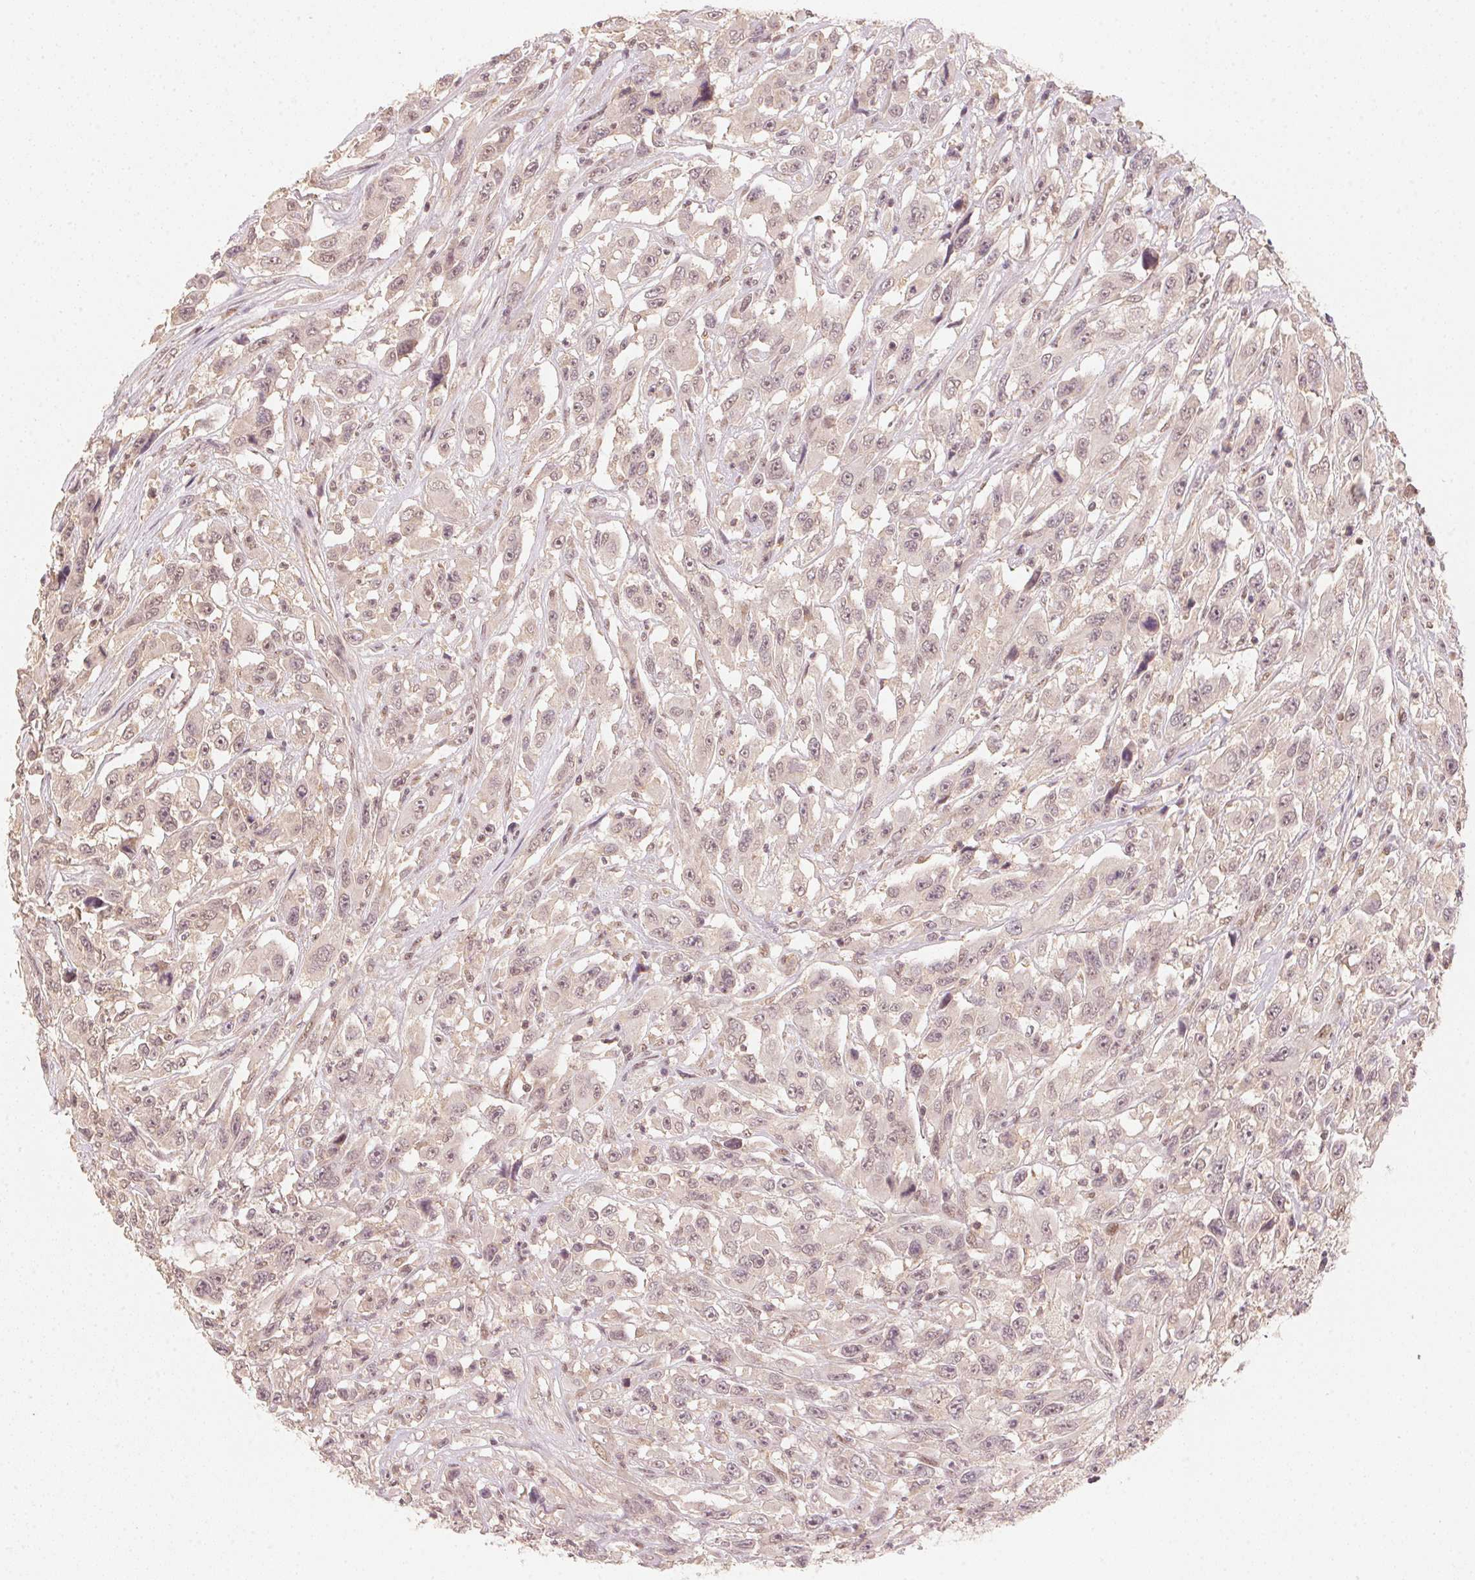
{"staining": {"intensity": "moderate", "quantity": ">75%", "location": "cytoplasmic/membranous,nuclear"}, "tissue": "urothelial cancer", "cell_type": "Tumor cells", "image_type": "cancer", "snomed": [{"axis": "morphology", "description": "Urothelial carcinoma, High grade"}, {"axis": "topography", "description": "Urinary bladder"}], "caption": "Protein analysis of urothelial cancer tissue shows moderate cytoplasmic/membranous and nuclear staining in about >75% of tumor cells.", "gene": "C2orf73", "patient": {"sex": "male", "age": 53}}